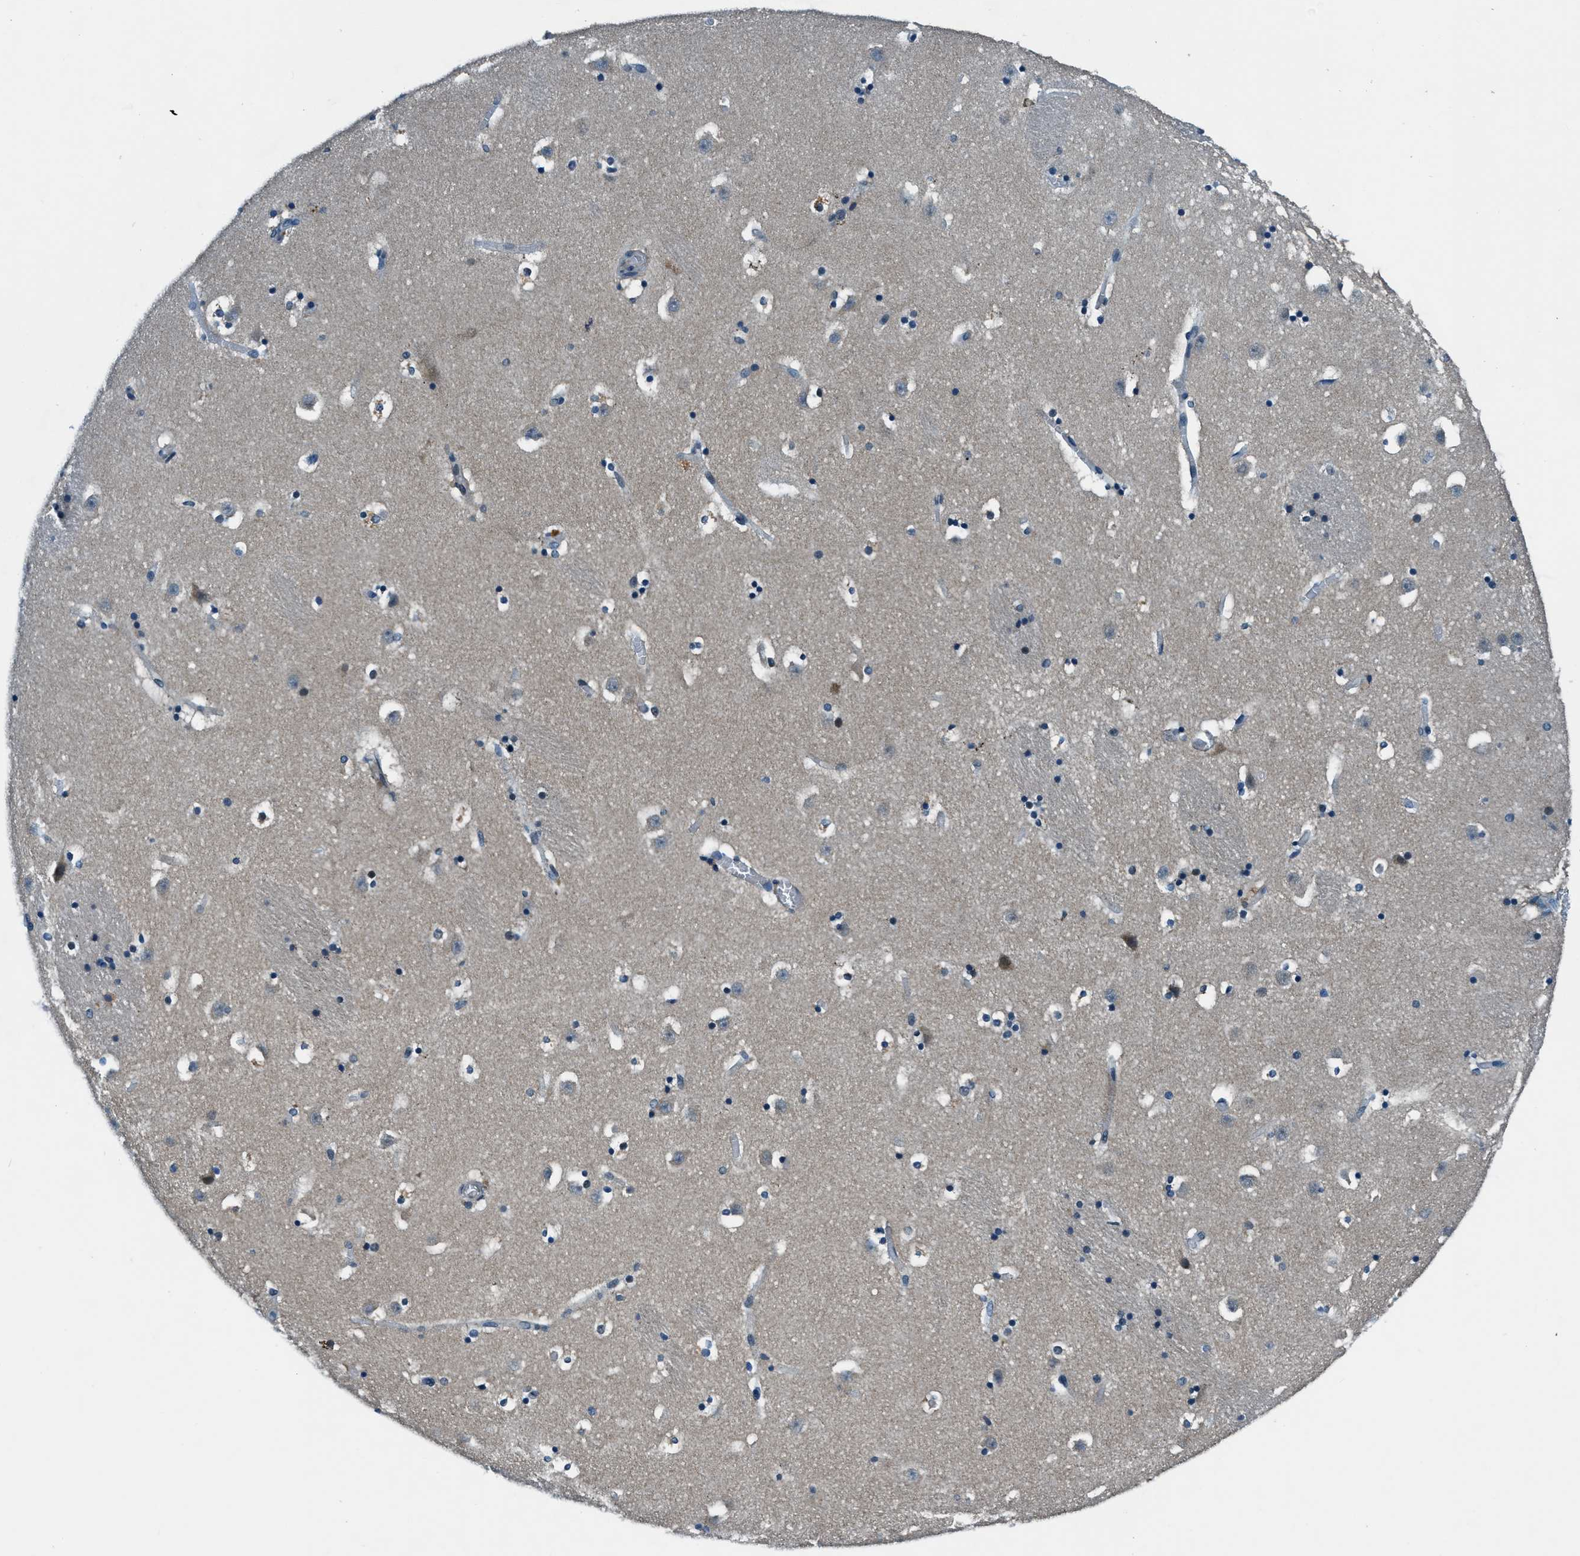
{"staining": {"intensity": "weak", "quantity": "25%-75%", "location": "cytoplasmic/membranous"}, "tissue": "caudate", "cell_type": "Glial cells", "image_type": "normal", "snomed": [{"axis": "morphology", "description": "Normal tissue, NOS"}, {"axis": "topography", "description": "Lateral ventricle wall"}], "caption": "IHC image of normal caudate stained for a protein (brown), which shows low levels of weak cytoplasmic/membranous positivity in about 25%-75% of glial cells.", "gene": "GINM1", "patient": {"sex": "male", "age": 45}}